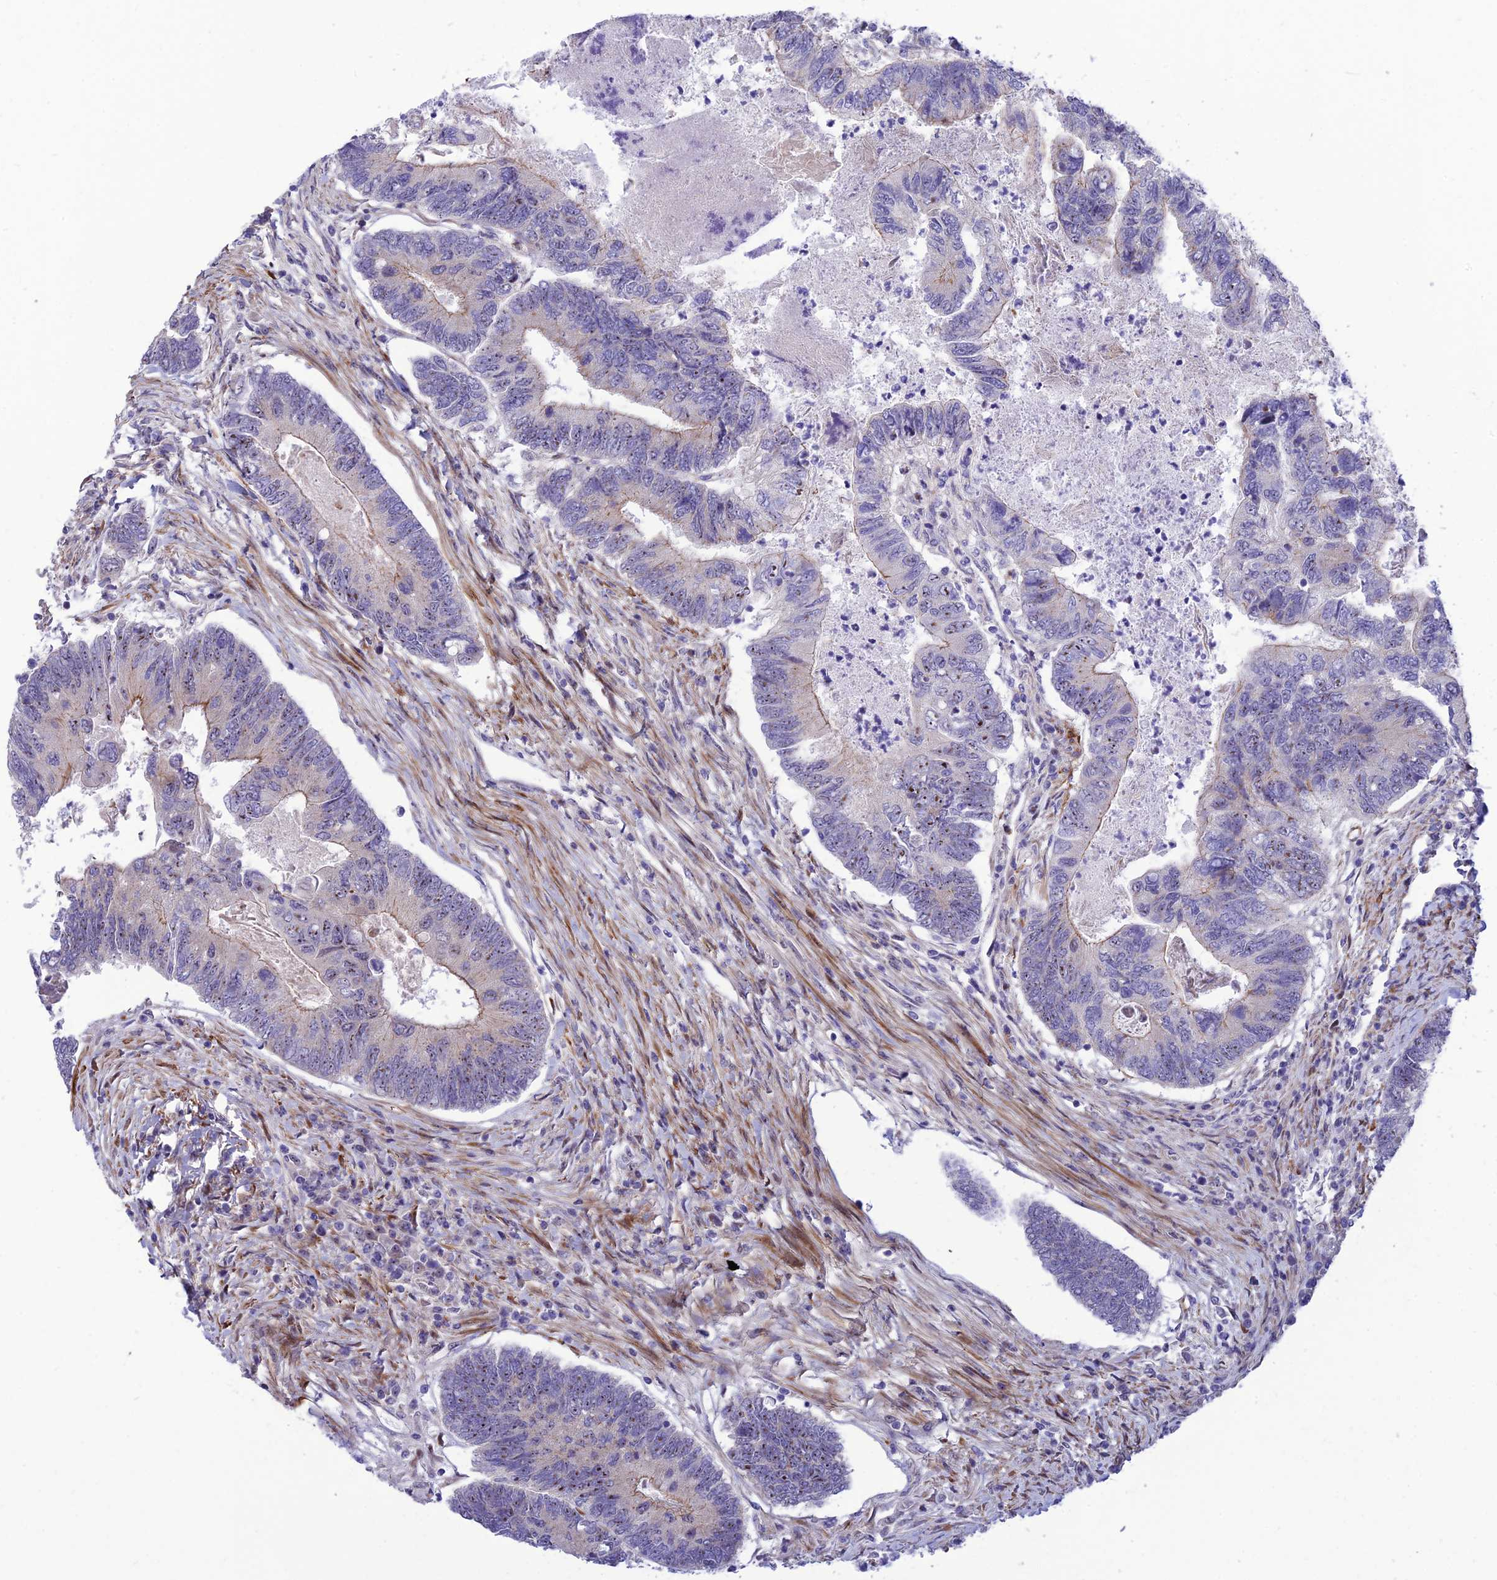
{"staining": {"intensity": "weak", "quantity": "<25%", "location": "cytoplasmic/membranous"}, "tissue": "colorectal cancer", "cell_type": "Tumor cells", "image_type": "cancer", "snomed": [{"axis": "morphology", "description": "Adenocarcinoma, NOS"}, {"axis": "topography", "description": "Colon"}], "caption": "IHC of human colorectal cancer shows no expression in tumor cells.", "gene": "KBTBD7", "patient": {"sex": "female", "age": 67}}